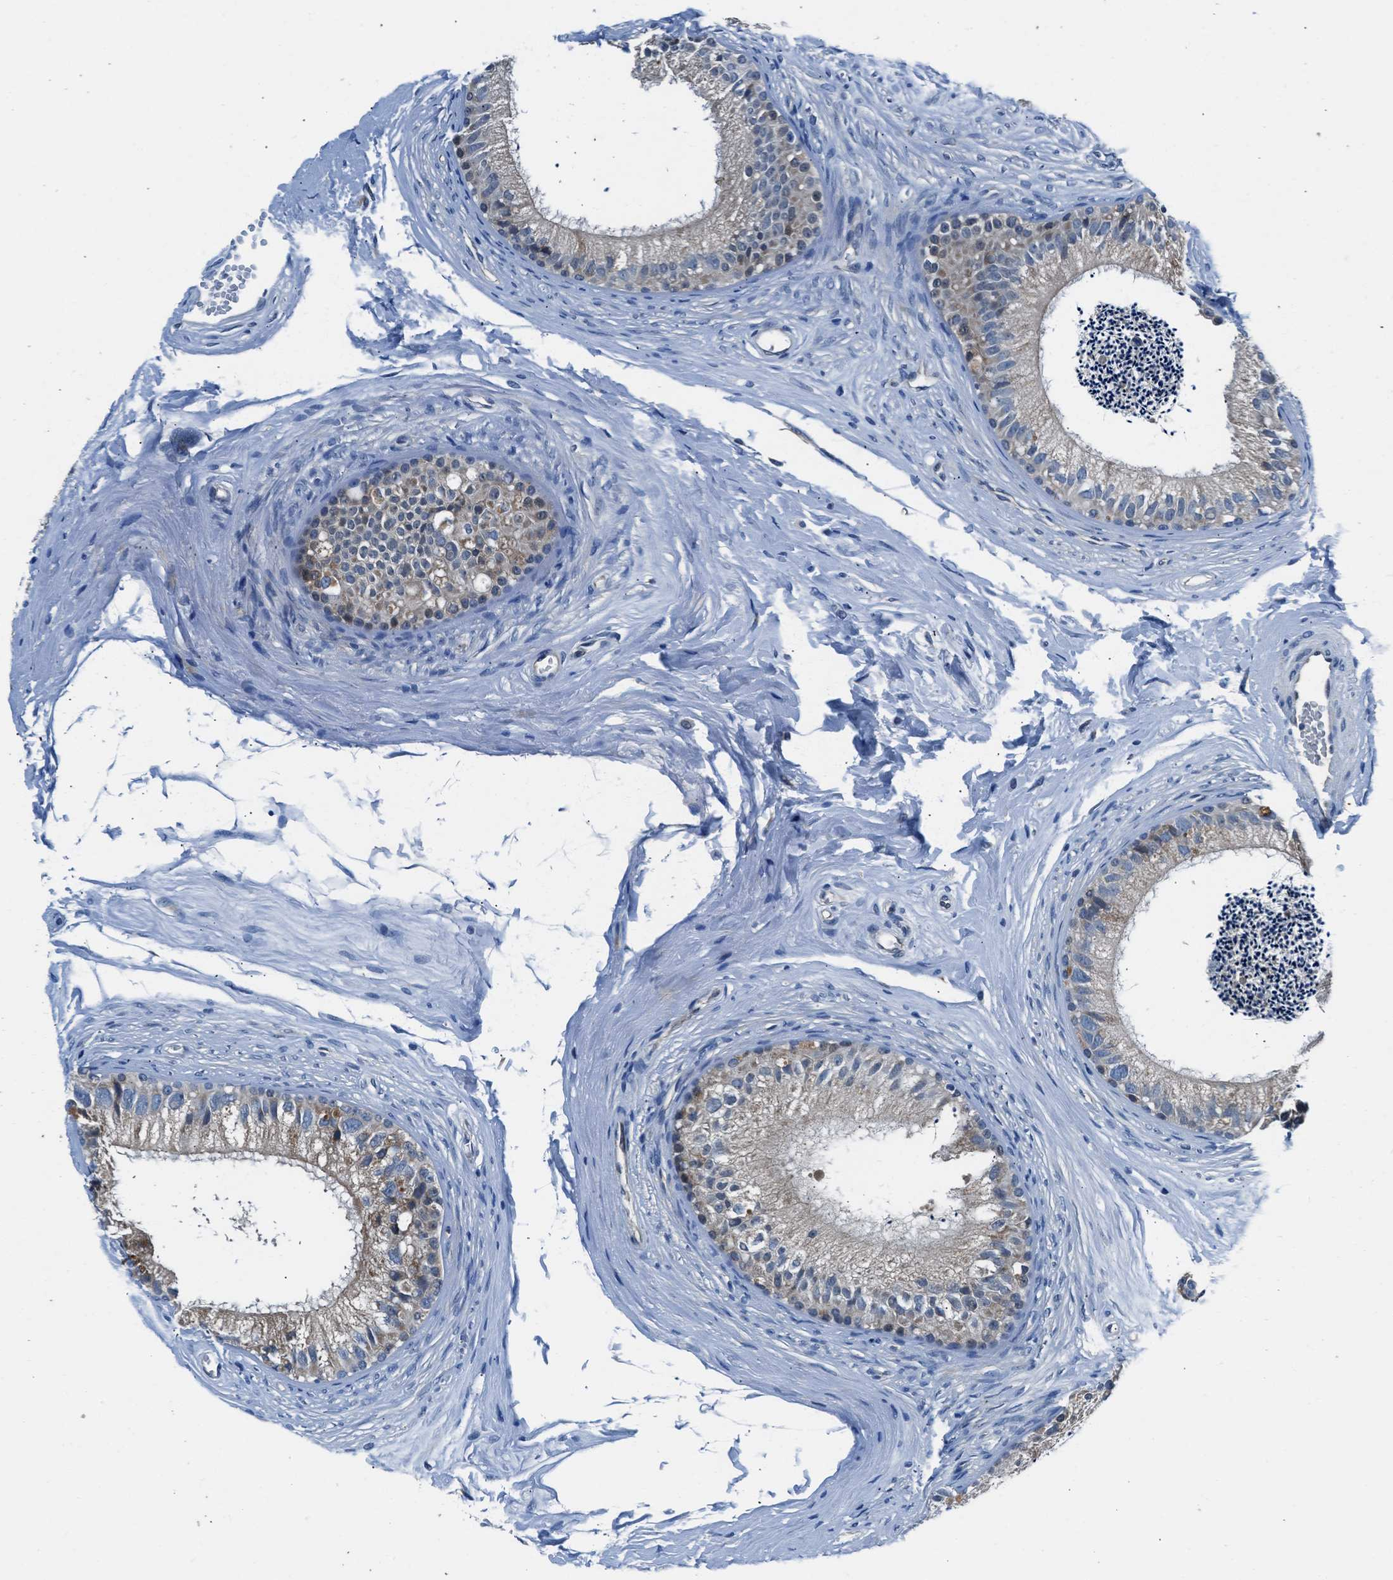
{"staining": {"intensity": "weak", "quantity": "<25%", "location": "cytoplasmic/membranous"}, "tissue": "epididymis", "cell_type": "Glandular cells", "image_type": "normal", "snomed": [{"axis": "morphology", "description": "Normal tissue, NOS"}, {"axis": "topography", "description": "Epididymis"}], "caption": "IHC of benign human epididymis demonstrates no staining in glandular cells. (Stains: DAB immunohistochemistry with hematoxylin counter stain, Microscopy: brightfield microscopy at high magnification).", "gene": "SLC38A6", "patient": {"sex": "male", "age": 56}}